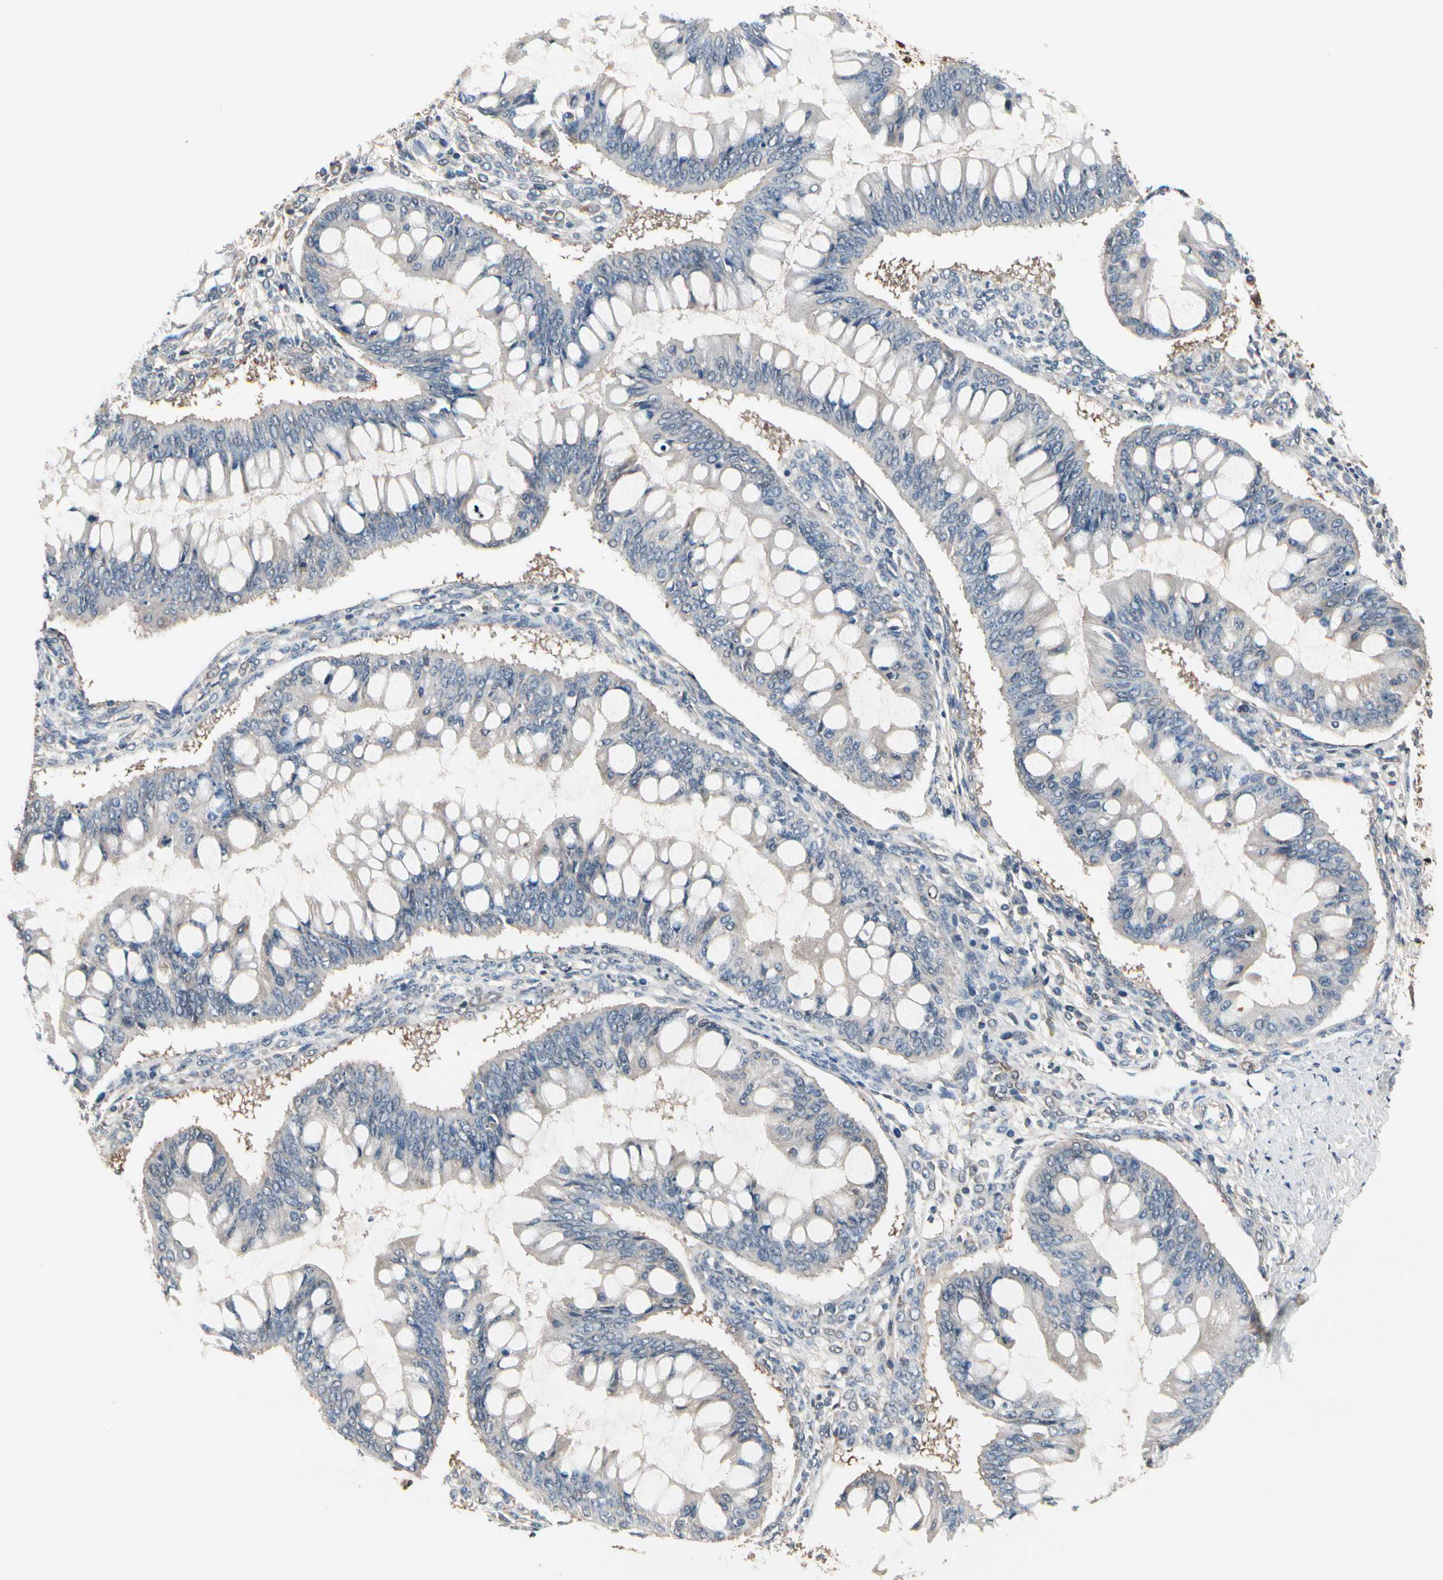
{"staining": {"intensity": "weak", "quantity": "<25%", "location": "cytoplasmic/membranous"}, "tissue": "ovarian cancer", "cell_type": "Tumor cells", "image_type": "cancer", "snomed": [{"axis": "morphology", "description": "Cystadenocarcinoma, mucinous, NOS"}, {"axis": "topography", "description": "Ovary"}], "caption": "There is no significant staining in tumor cells of ovarian cancer (mucinous cystadenocarcinoma). (DAB (3,3'-diaminobenzidine) IHC, high magnification).", "gene": "PRDX6", "patient": {"sex": "female", "age": 73}}